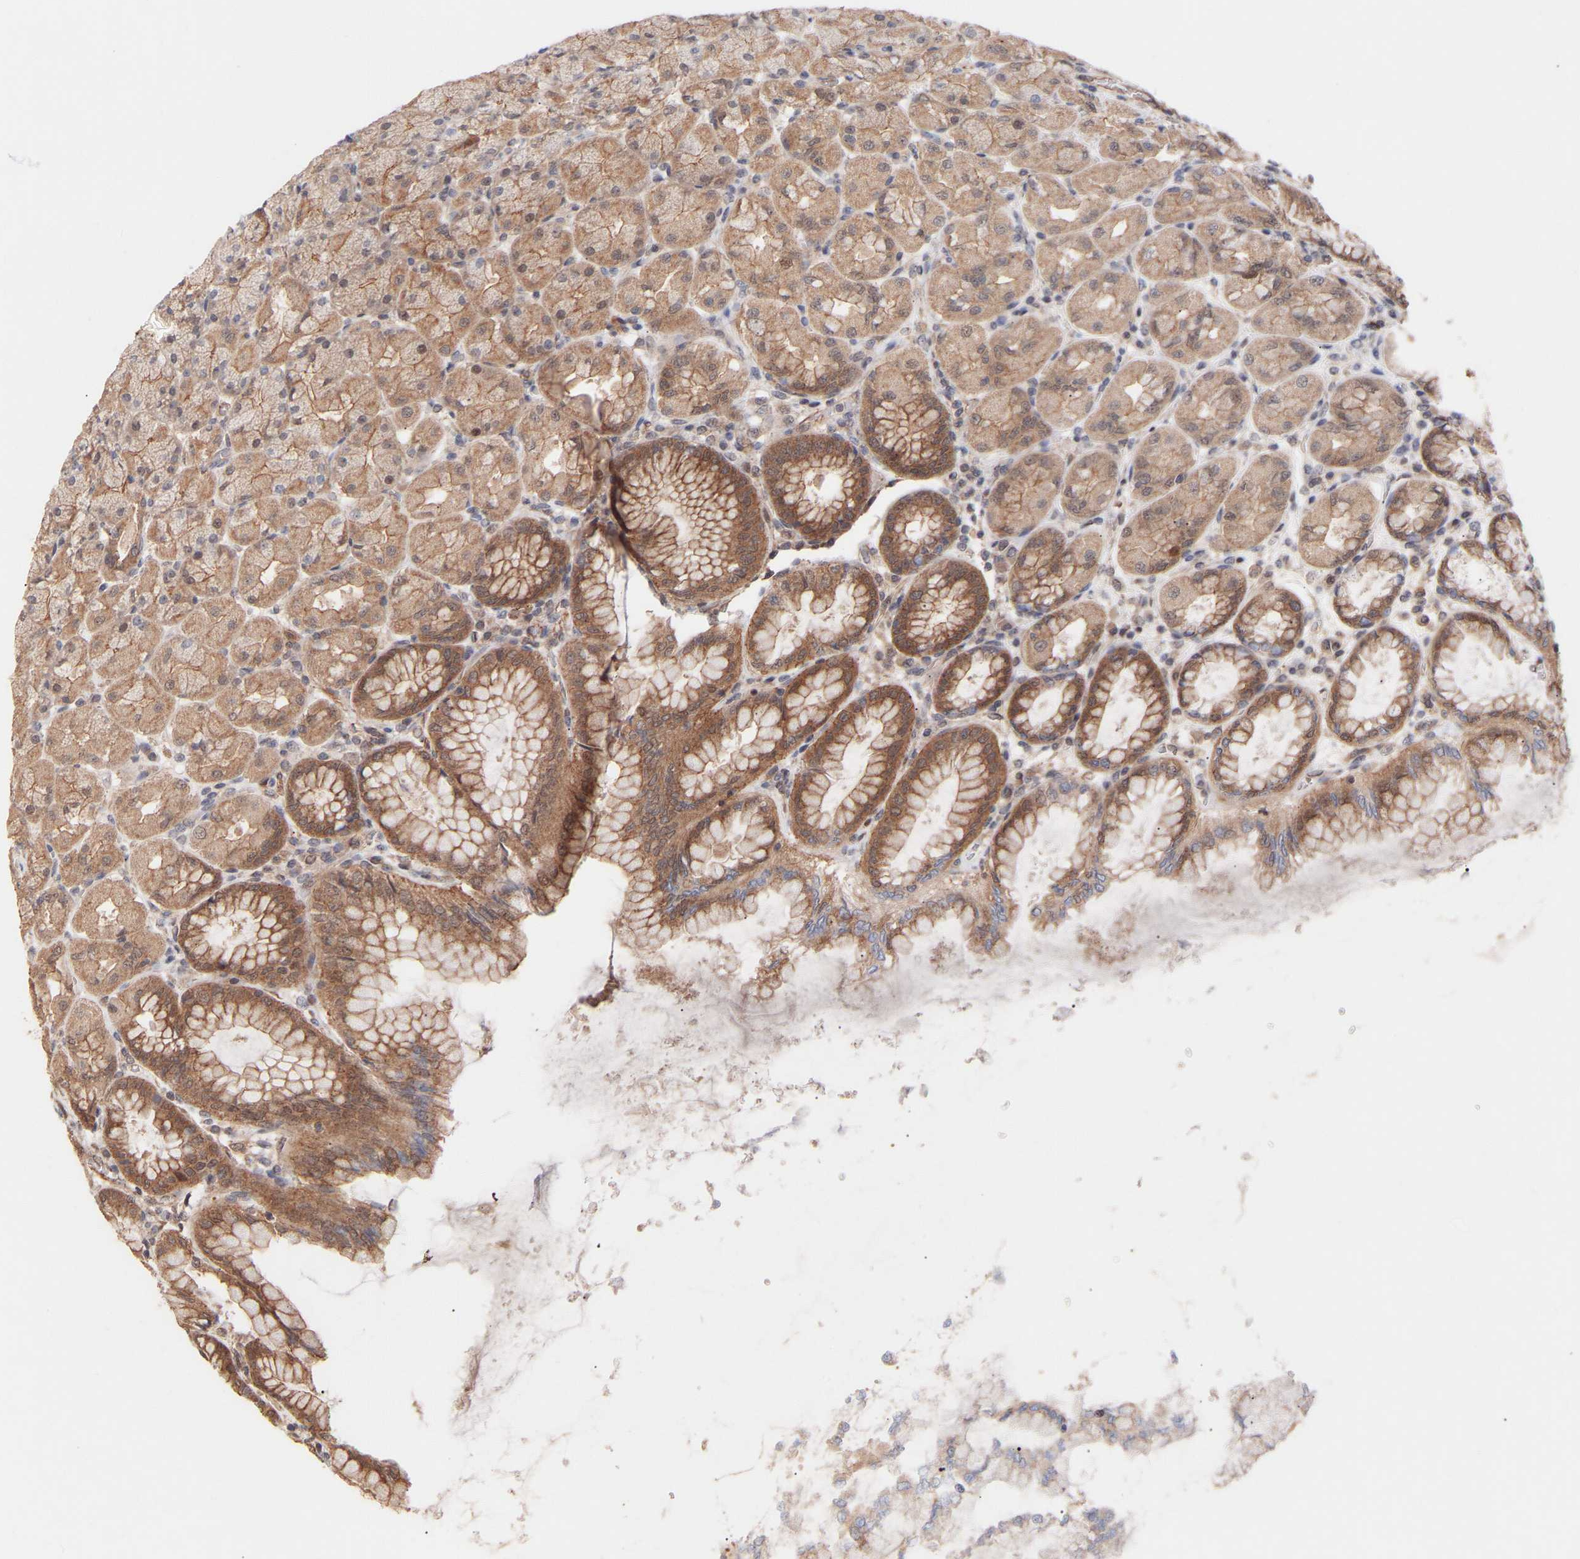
{"staining": {"intensity": "moderate", "quantity": ">75%", "location": "cytoplasmic/membranous"}, "tissue": "stomach", "cell_type": "Glandular cells", "image_type": "normal", "snomed": [{"axis": "morphology", "description": "Normal tissue, NOS"}, {"axis": "topography", "description": "Stomach, upper"}], "caption": "Moderate cytoplasmic/membranous protein expression is seen in approximately >75% of glandular cells in stomach. The protein of interest is shown in brown color, while the nuclei are stained blue.", "gene": "PDLIM5", "patient": {"sex": "female", "age": 56}}